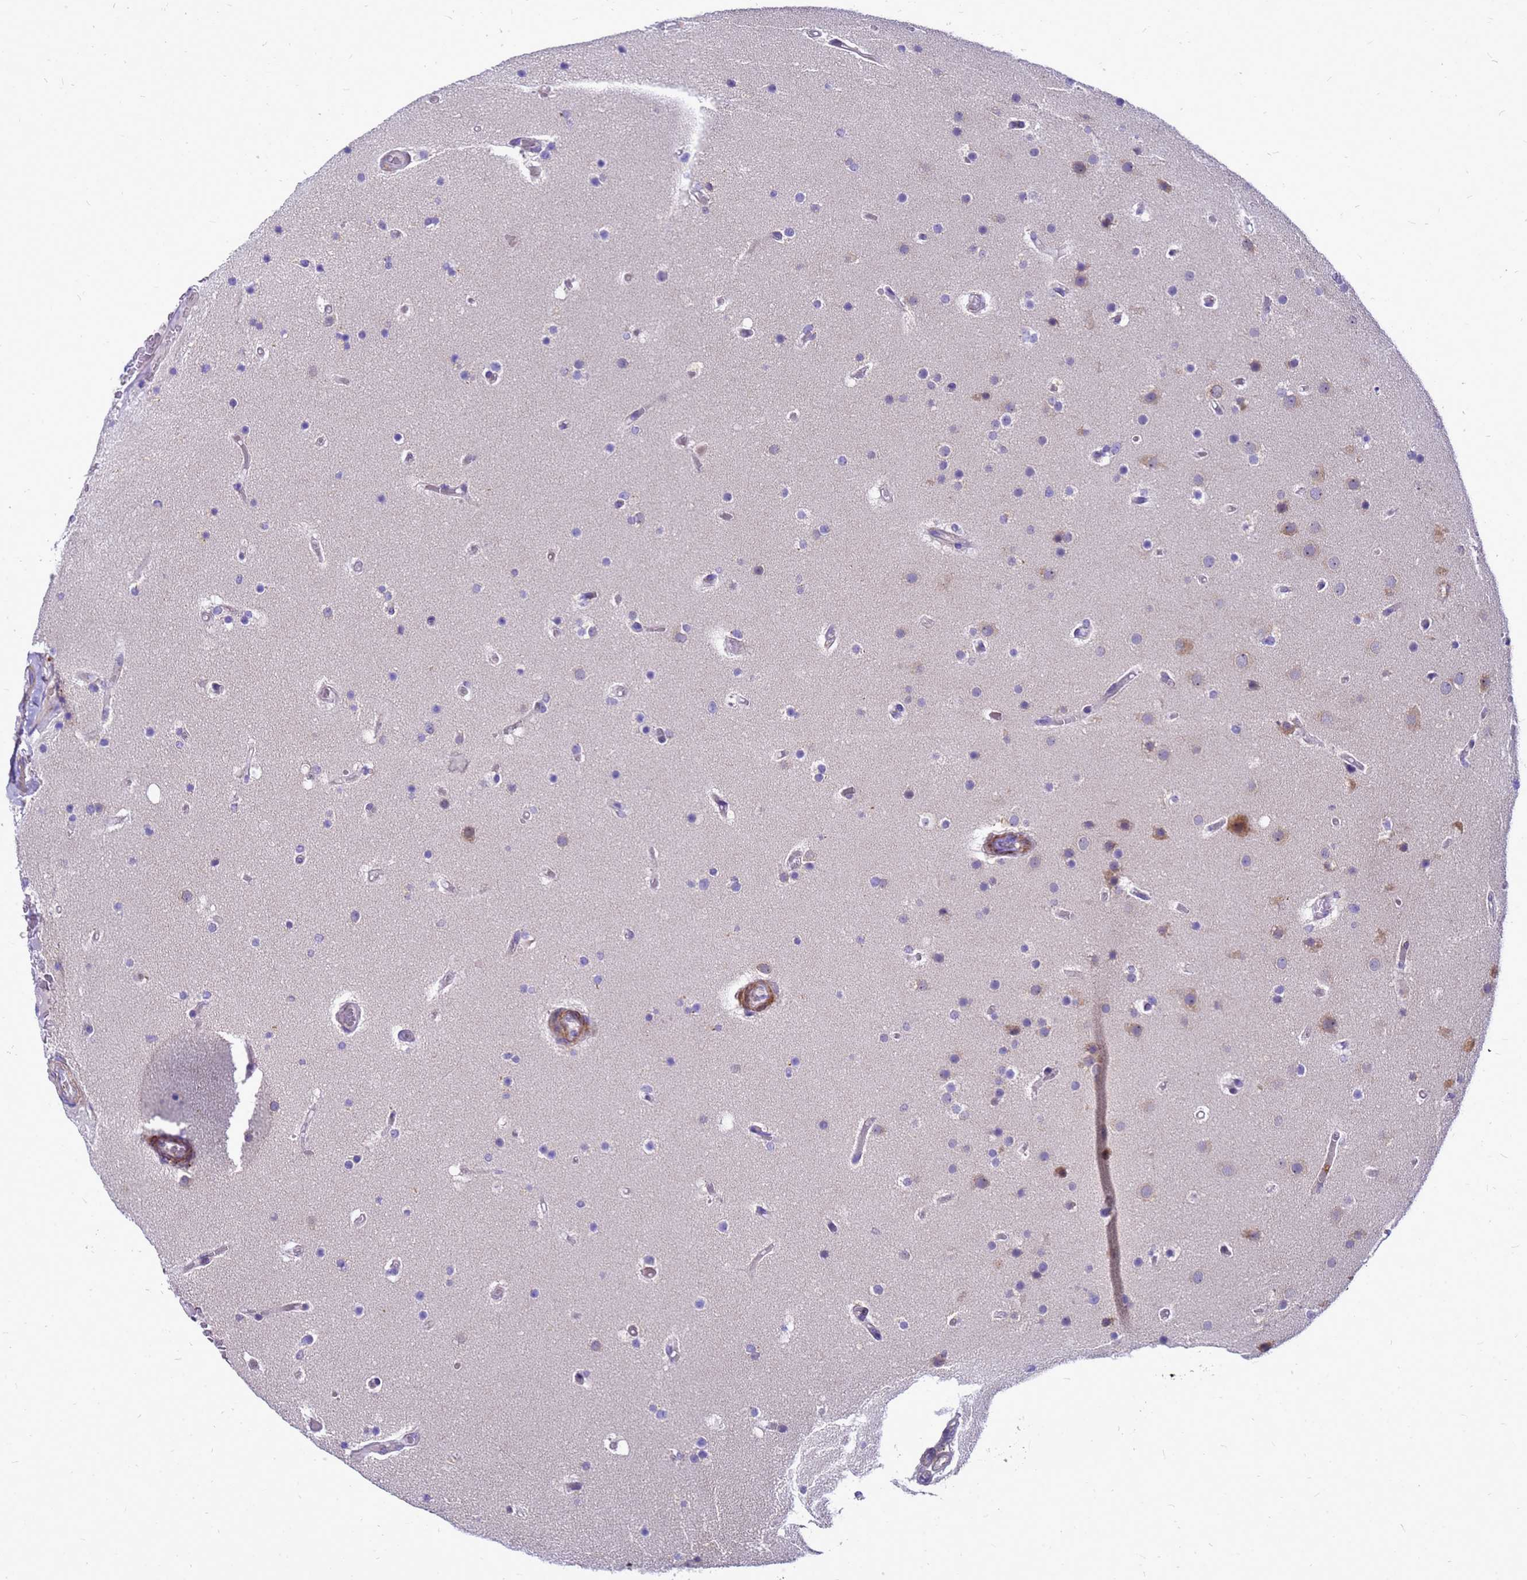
{"staining": {"intensity": "negative", "quantity": "none", "location": "none"}, "tissue": "glioma", "cell_type": "Tumor cells", "image_type": "cancer", "snomed": [{"axis": "morphology", "description": "Glioma, malignant, High grade"}, {"axis": "topography", "description": "Cerebral cortex"}], "caption": "Tumor cells show no significant protein positivity in high-grade glioma (malignant). (Immunohistochemistry, brightfield microscopy, high magnification).", "gene": "POP7", "patient": {"sex": "female", "age": 36}}